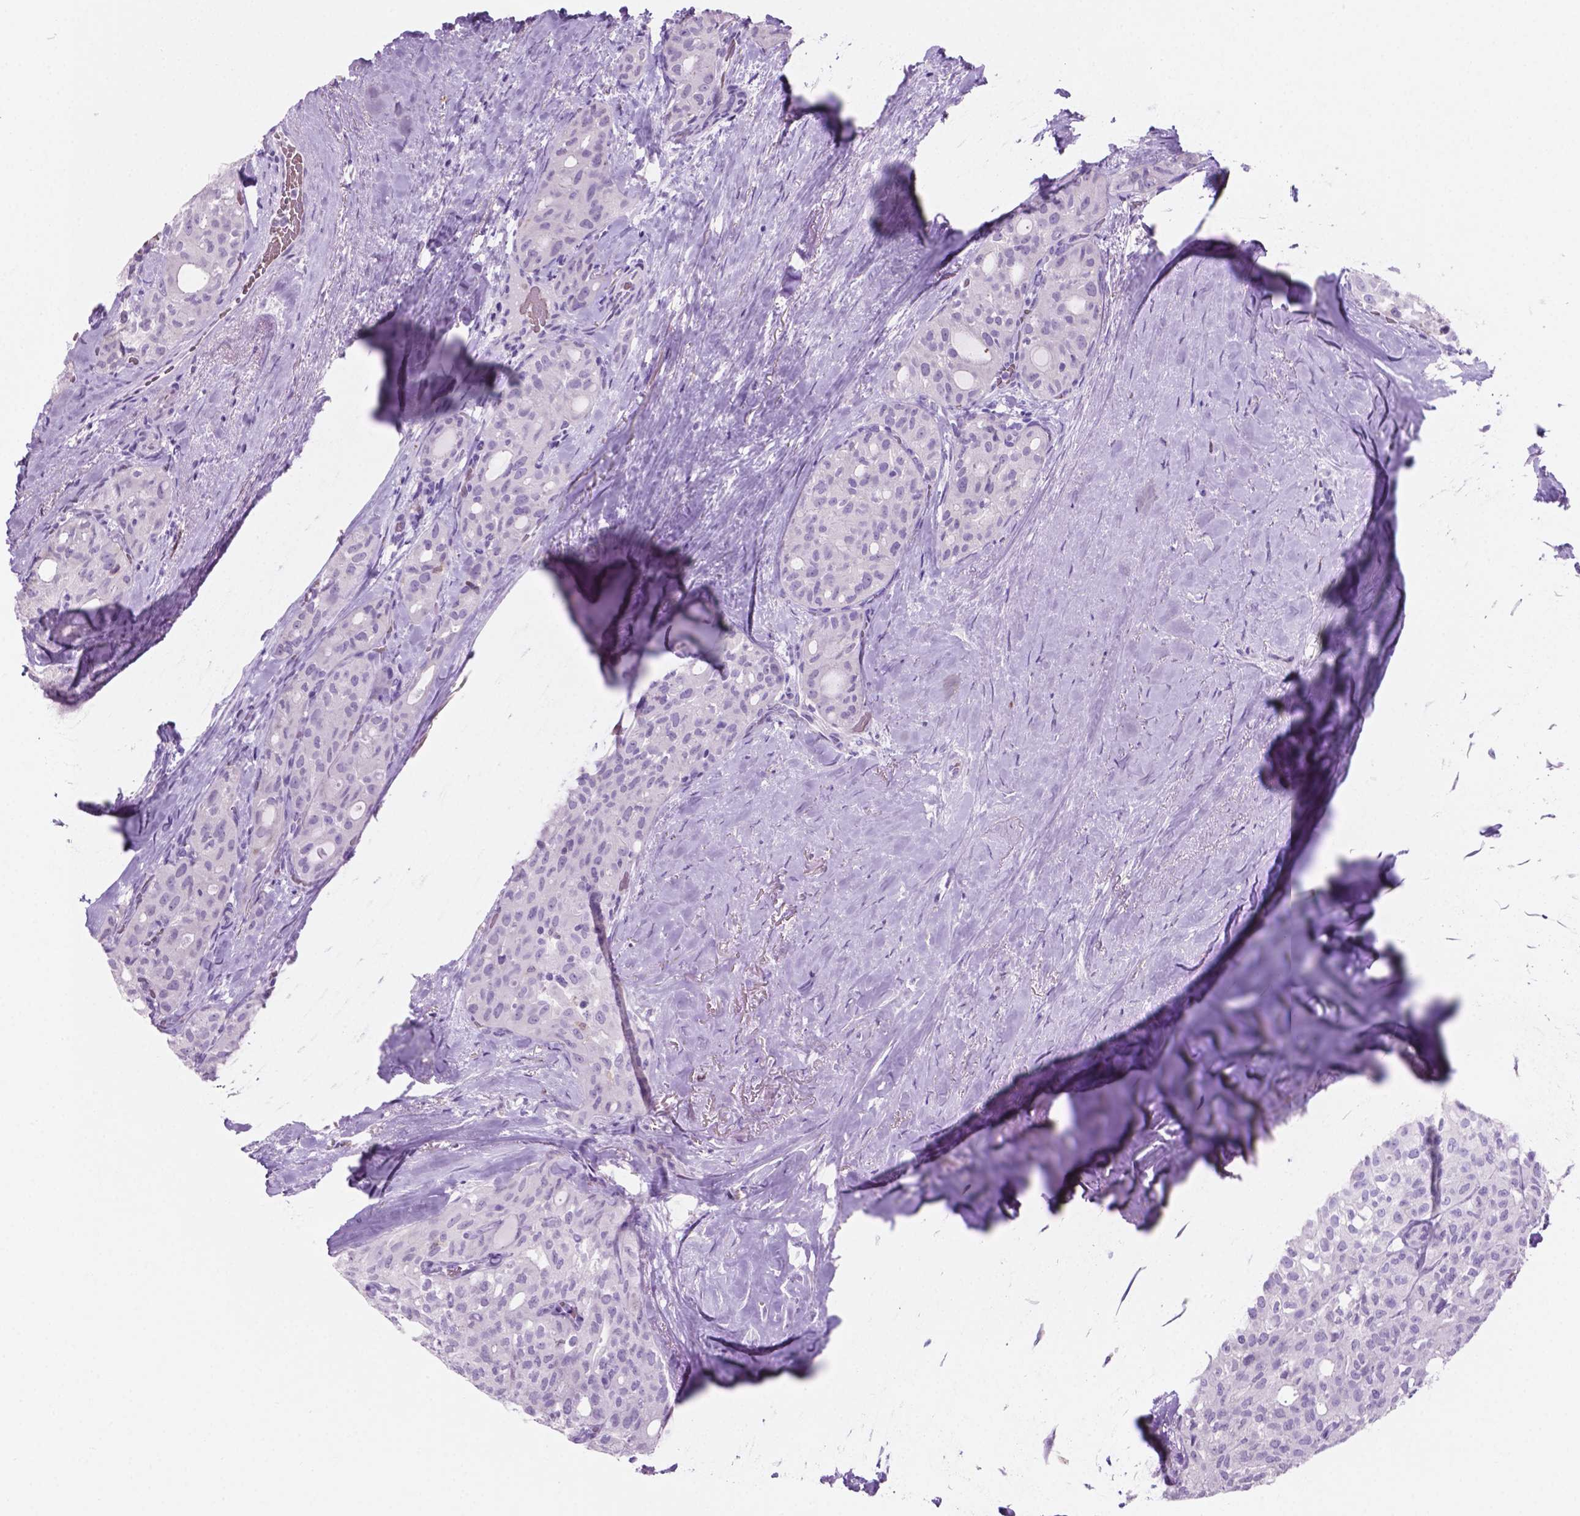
{"staining": {"intensity": "negative", "quantity": "none", "location": "none"}, "tissue": "thyroid cancer", "cell_type": "Tumor cells", "image_type": "cancer", "snomed": [{"axis": "morphology", "description": "Follicular adenoma carcinoma, NOS"}, {"axis": "topography", "description": "Thyroid gland"}], "caption": "An immunohistochemistry histopathology image of thyroid follicular adenoma carcinoma is shown. There is no staining in tumor cells of thyroid follicular adenoma carcinoma.", "gene": "GRIN2B", "patient": {"sex": "male", "age": 75}}